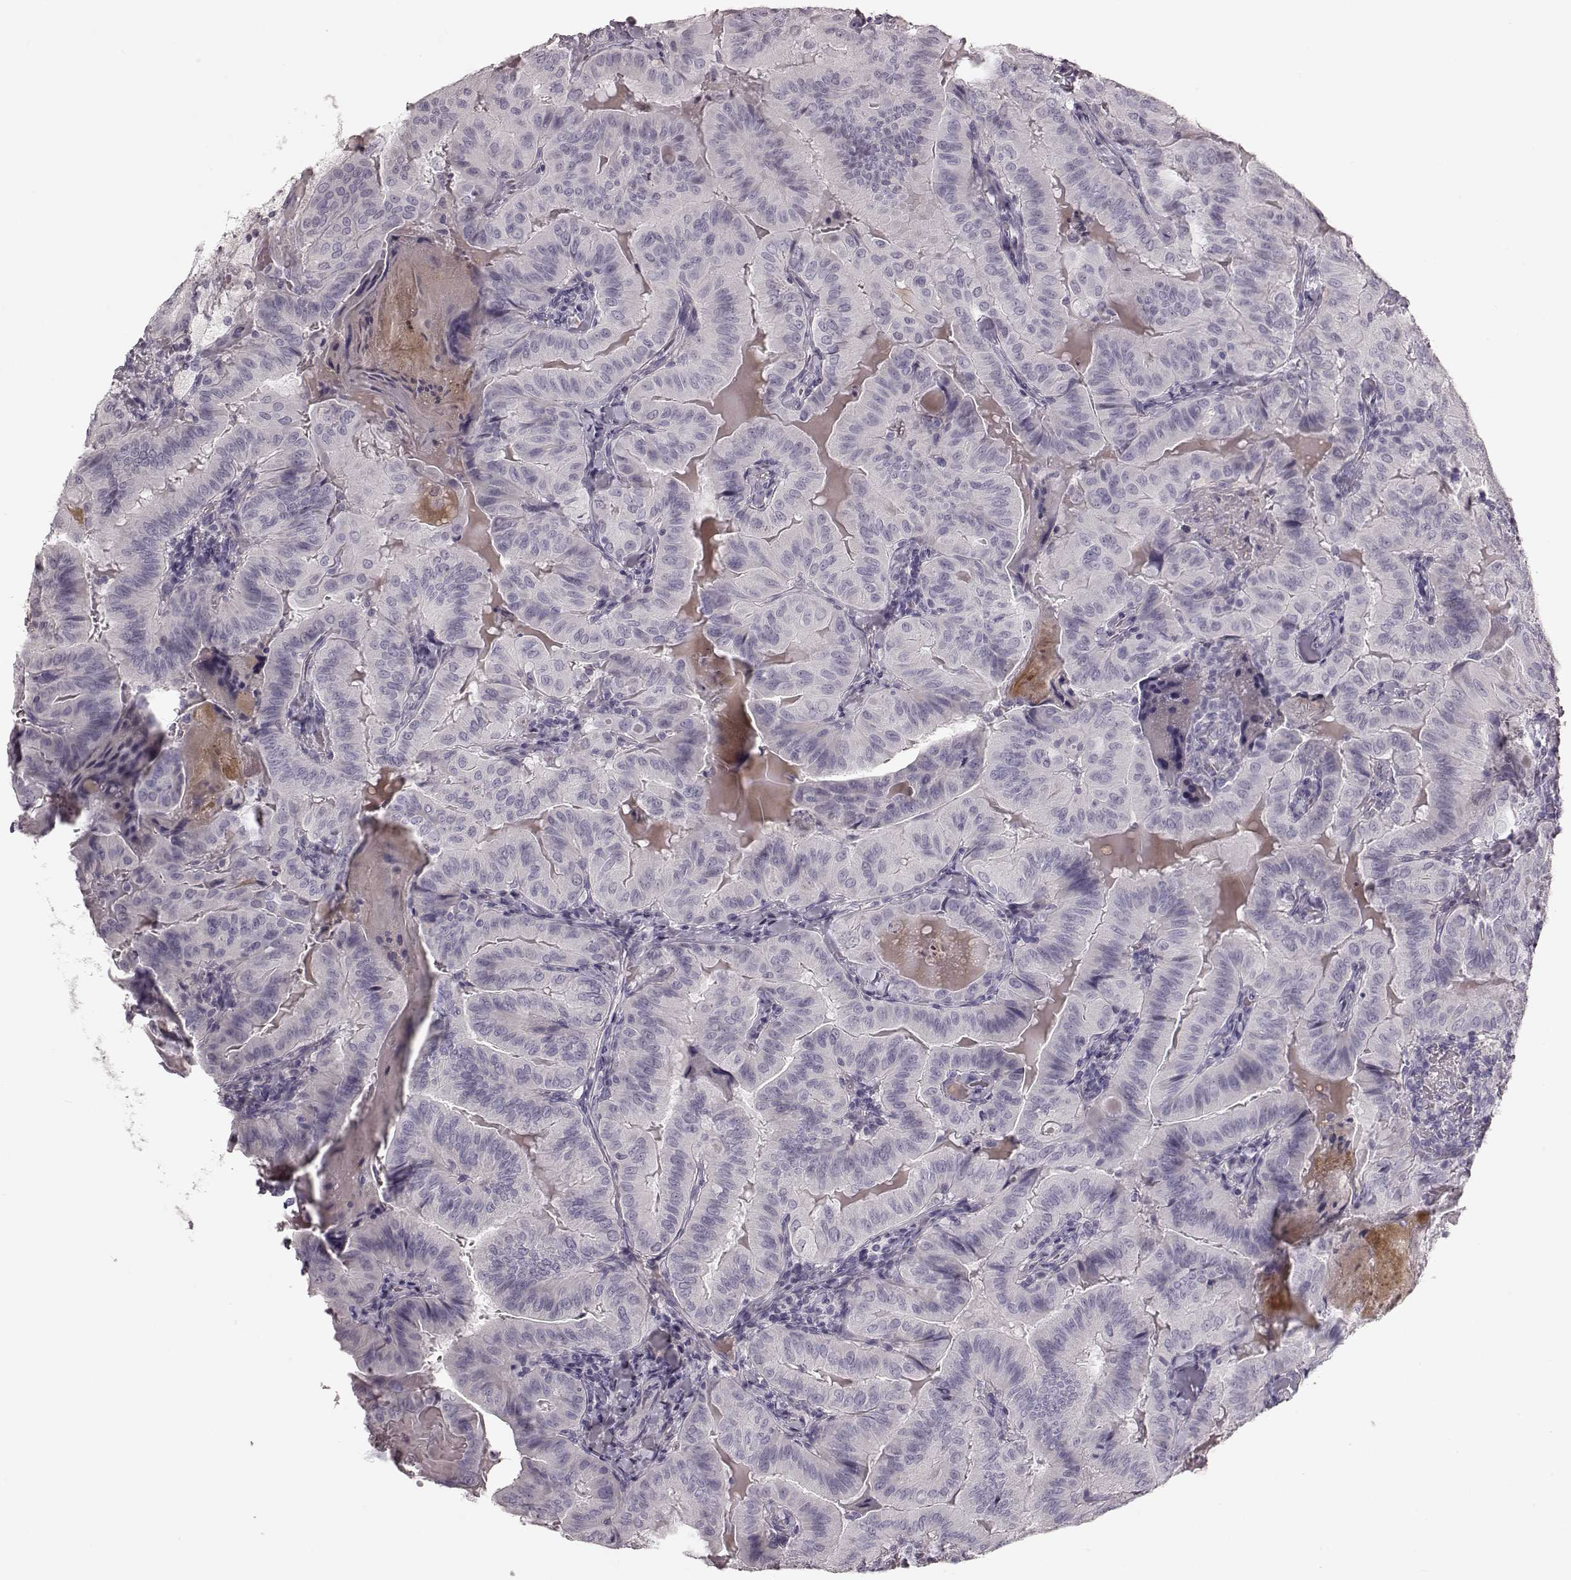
{"staining": {"intensity": "negative", "quantity": "none", "location": "none"}, "tissue": "thyroid cancer", "cell_type": "Tumor cells", "image_type": "cancer", "snomed": [{"axis": "morphology", "description": "Papillary adenocarcinoma, NOS"}, {"axis": "topography", "description": "Thyroid gland"}], "caption": "Protein analysis of papillary adenocarcinoma (thyroid) demonstrates no significant staining in tumor cells. (DAB immunohistochemistry, high magnification).", "gene": "ZNF433", "patient": {"sex": "female", "age": 68}}